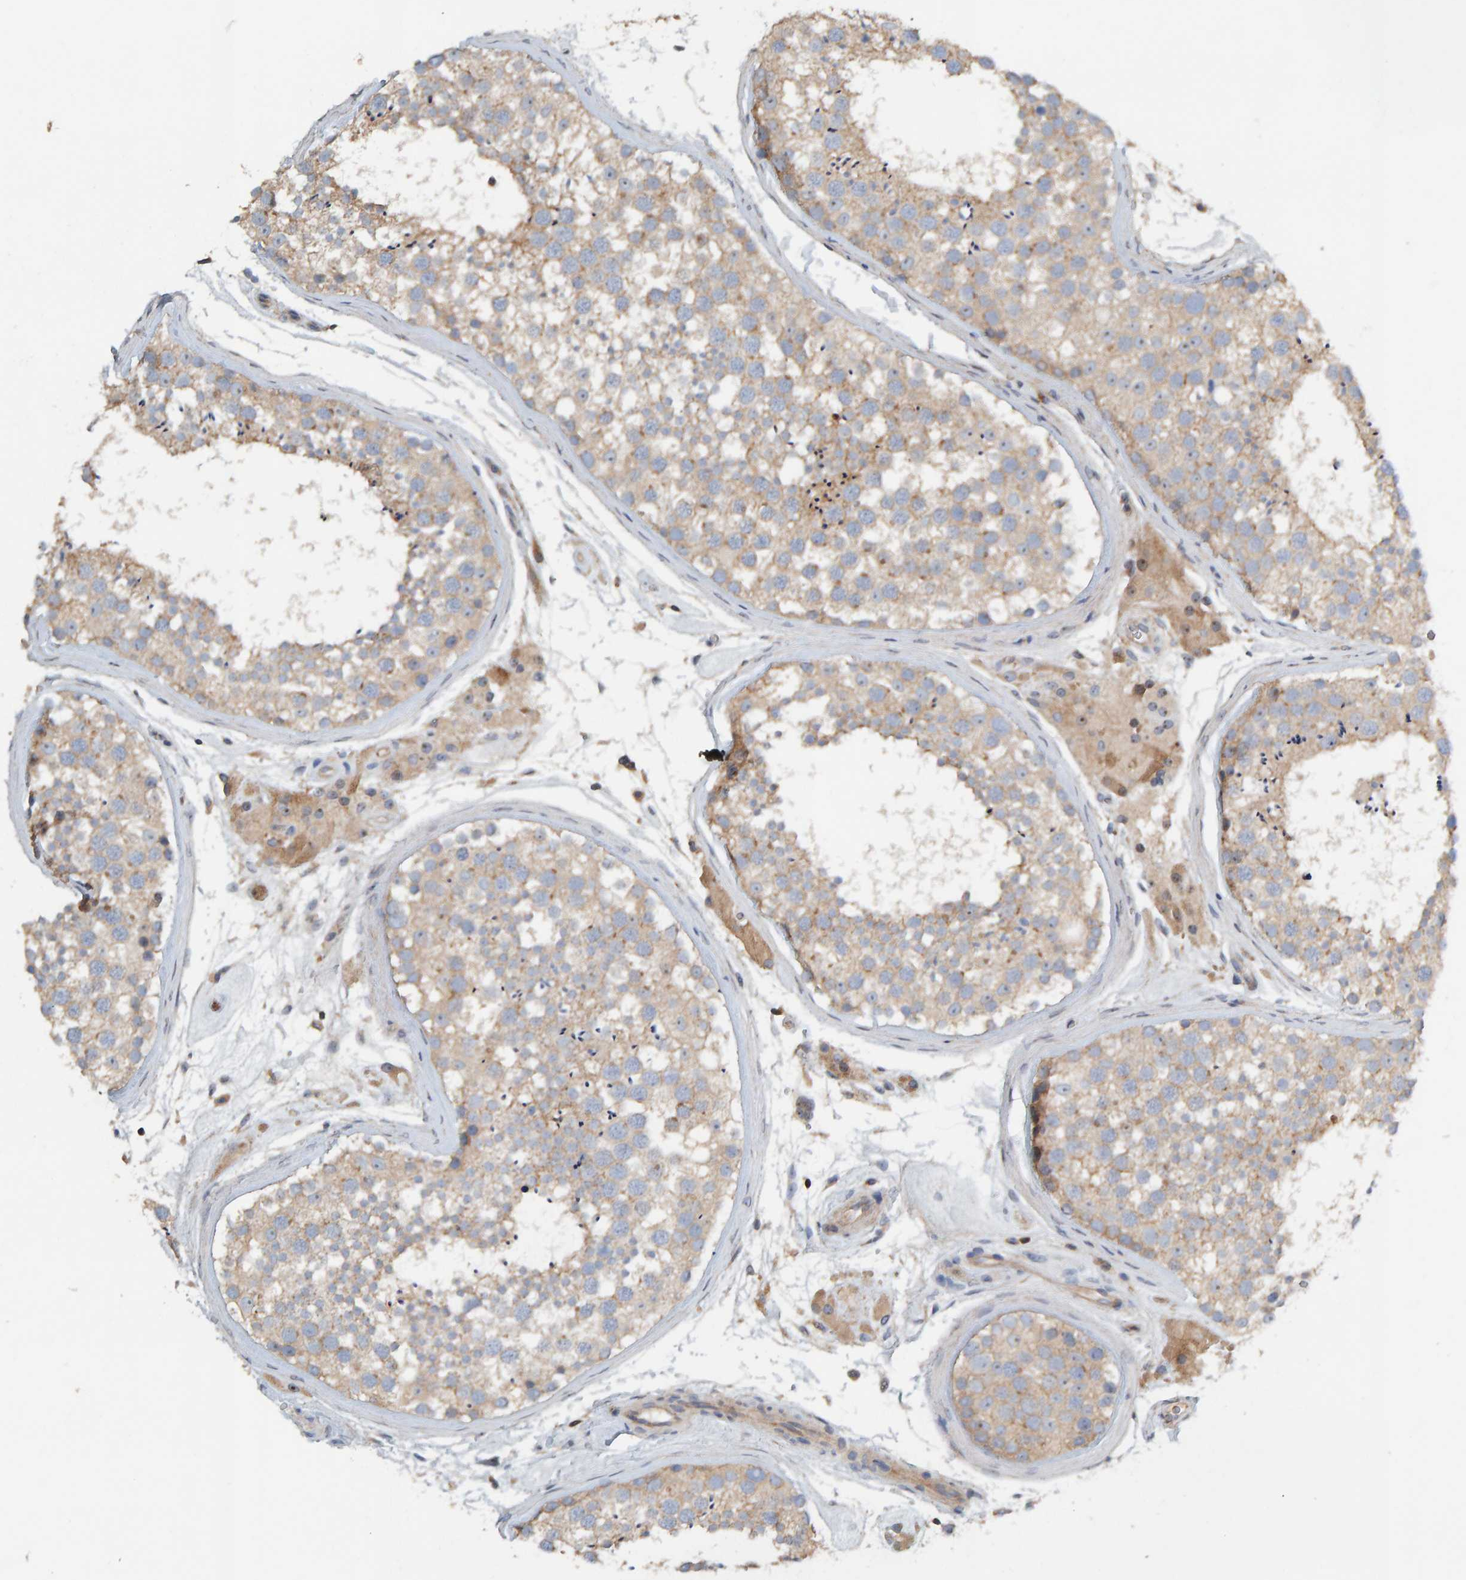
{"staining": {"intensity": "weak", "quantity": ">75%", "location": "cytoplasmic/membranous"}, "tissue": "testis", "cell_type": "Cells in seminiferous ducts", "image_type": "normal", "snomed": [{"axis": "morphology", "description": "Normal tissue, NOS"}, {"axis": "topography", "description": "Testis"}], "caption": "Immunohistochemical staining of unremarkable testis shows low levels of weak cytoplasmic/membranous staining in approximately >75% of cells in seminiferous ducts.", "gene": "CCM2", "patient": {"sex": "male", "age": 46}}